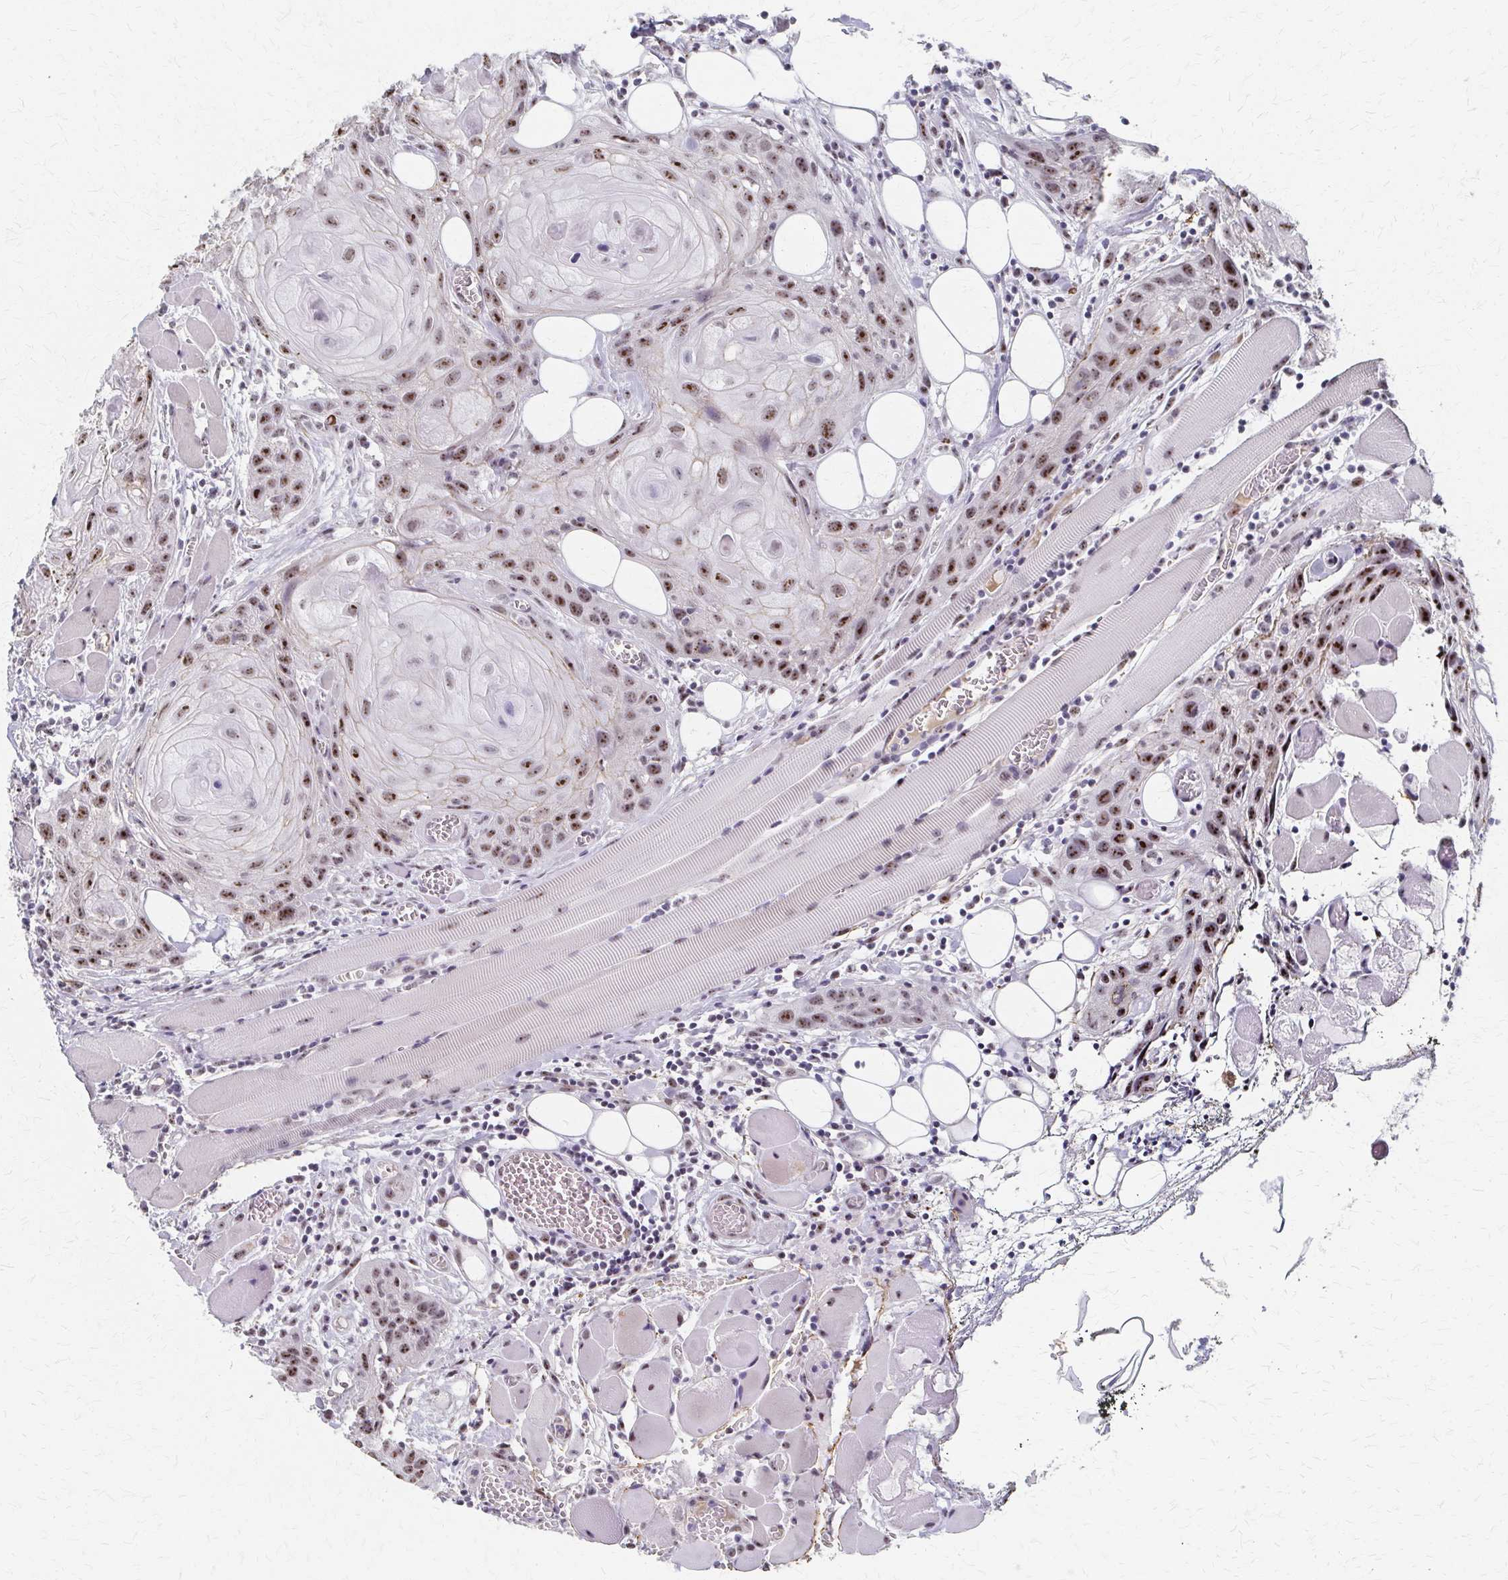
{"staining": {"intensity": "moderate", "quantity": ">75%", "location": "nuclear"}, "tissue": "head and neck cancer", "cell_type": "Tumor cells", "image_type": "cancer", "snomed": [{"axis": "morphology", "description": "Squamous cell carcinoma, NOS"}, {"axis": "topography", "description": "Oral tissue"}, {"axis": "topography", "description": "Head-Neck"}], "caption": "Immunohistochemical staining of head and neck cancer (squamous cell carcinoma) reveals medium levels of moderate nuclear expression in about >75% of tumor cells.", "gene": "PES1", "patient": {"sex": "male", "age": 58}}